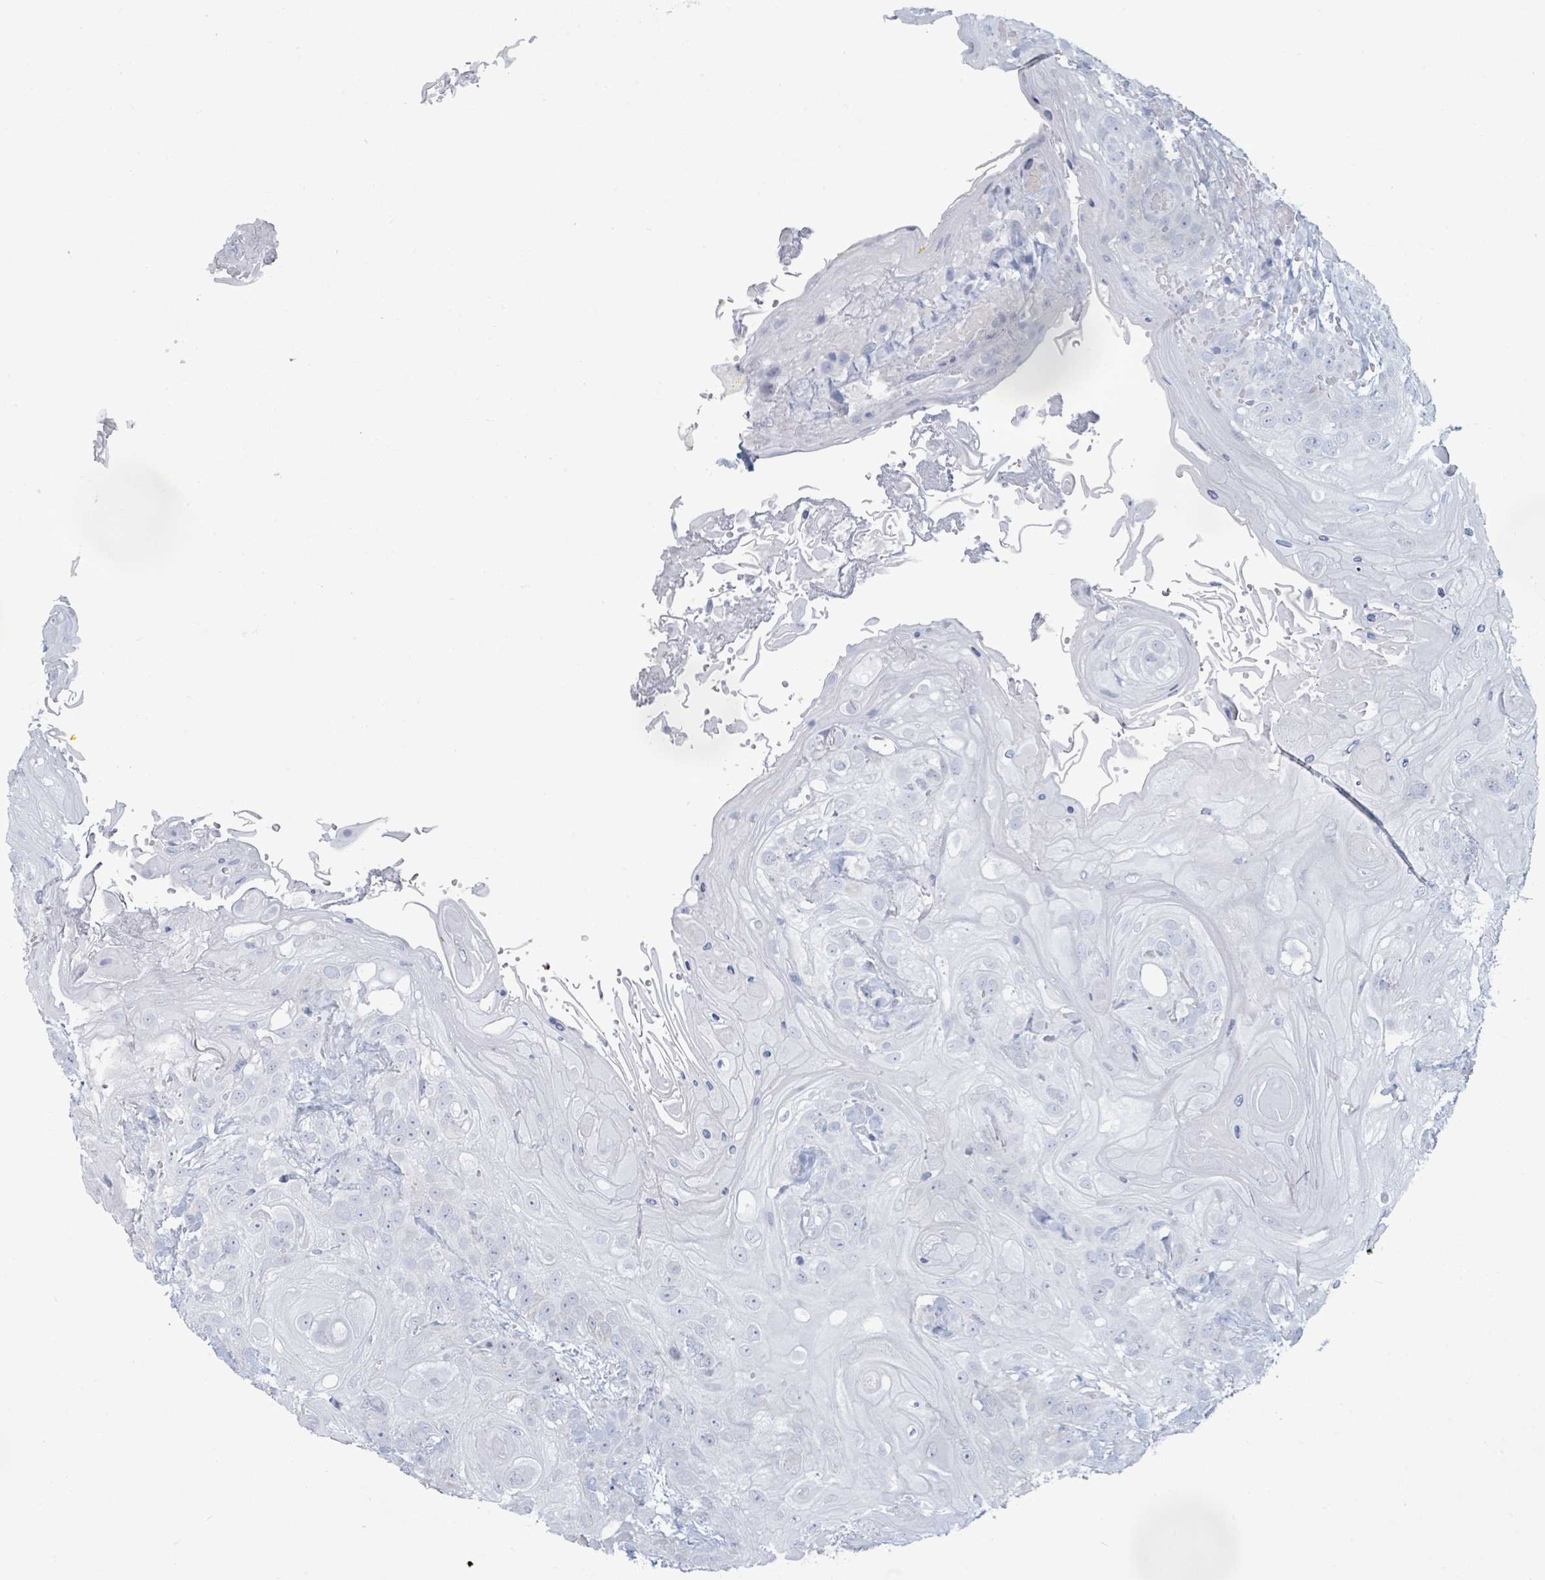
{"staining": {"intensity": "negative", "quantity": "none", "location": "none"}, "tissue": "head and neck cancer", "cell_type": "Tumor cells", "image_type": "cancer", "snomed": [{"axis": "morphology", "description": "Squamous cell carcinoma, NOS"}, {"axis": "topography", "description": "Head-Neck"}], "caption": "DAB immunohistochemical staining of squamous cell carcinoma (head and neck) reveals no significant expression in tumor cells. (Brightfield microscopy of DAB (3,3'-diaminobenzidine) immunohistochemistry at high magnification).", "gene": "PGA3", "patient": {"sex": "female", "age": 43}}